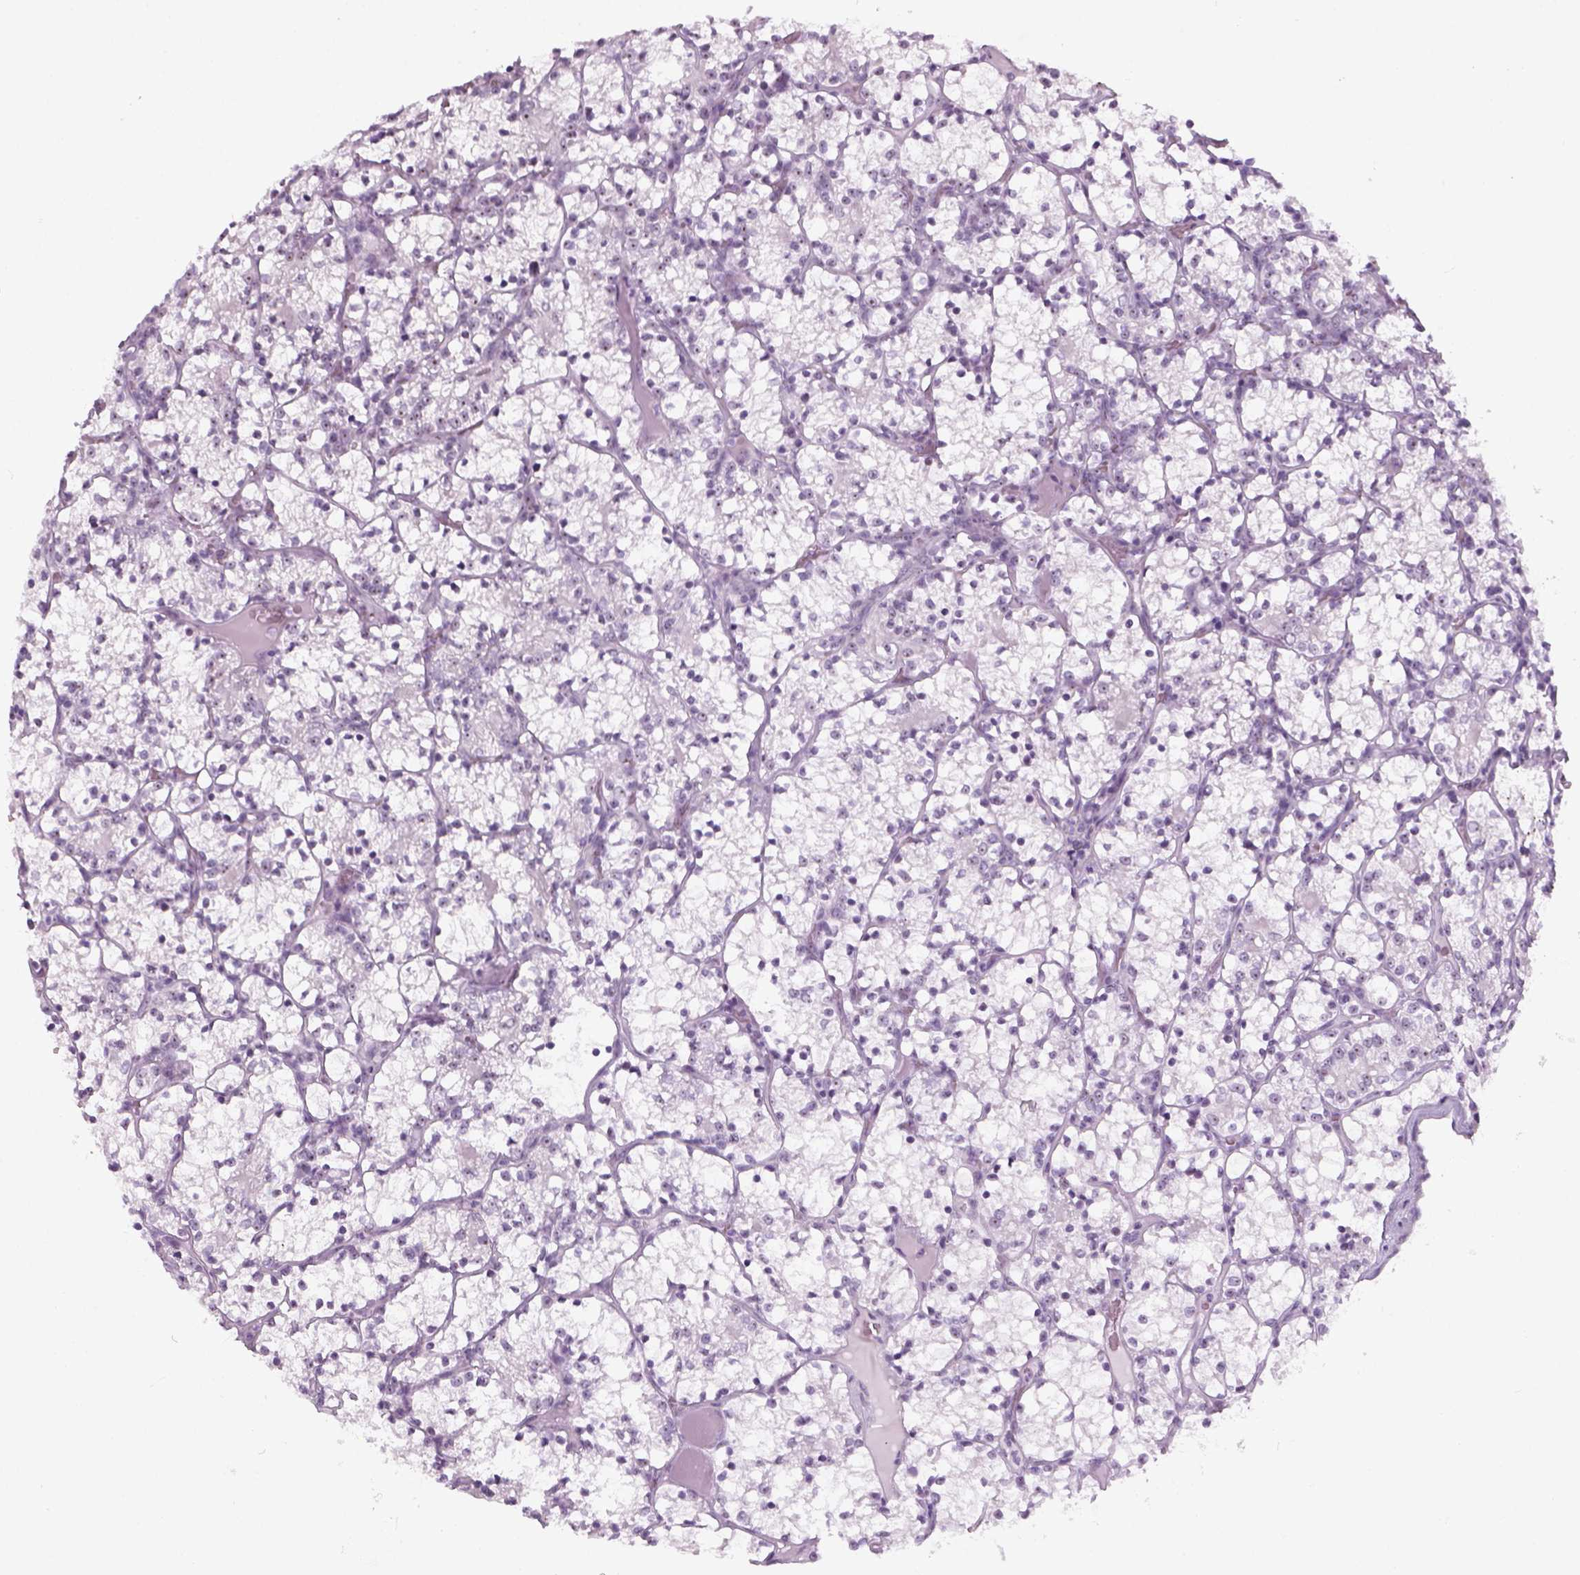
{"staining": {"intensity": "negative", "quantity": "none", "location": "none"}, "tissue": "renal cancer", "cell_type": "Tumor cells", "image_type": "cancer", "snomed": [{"axis": "morphology", "description": "Adenocarcinoma, NOS"}, {"axis": "topography", "description": "Kidney"}], "caption": "Immunohistochemistry (IHC) photomicrograph of neoplastic tissue: human adenocarcinoma (renal) stained with DAB shows no significant protein expression in tumor cells.", "gene": "ZNF865", "patient": {"sex": "female", "age": 69}}